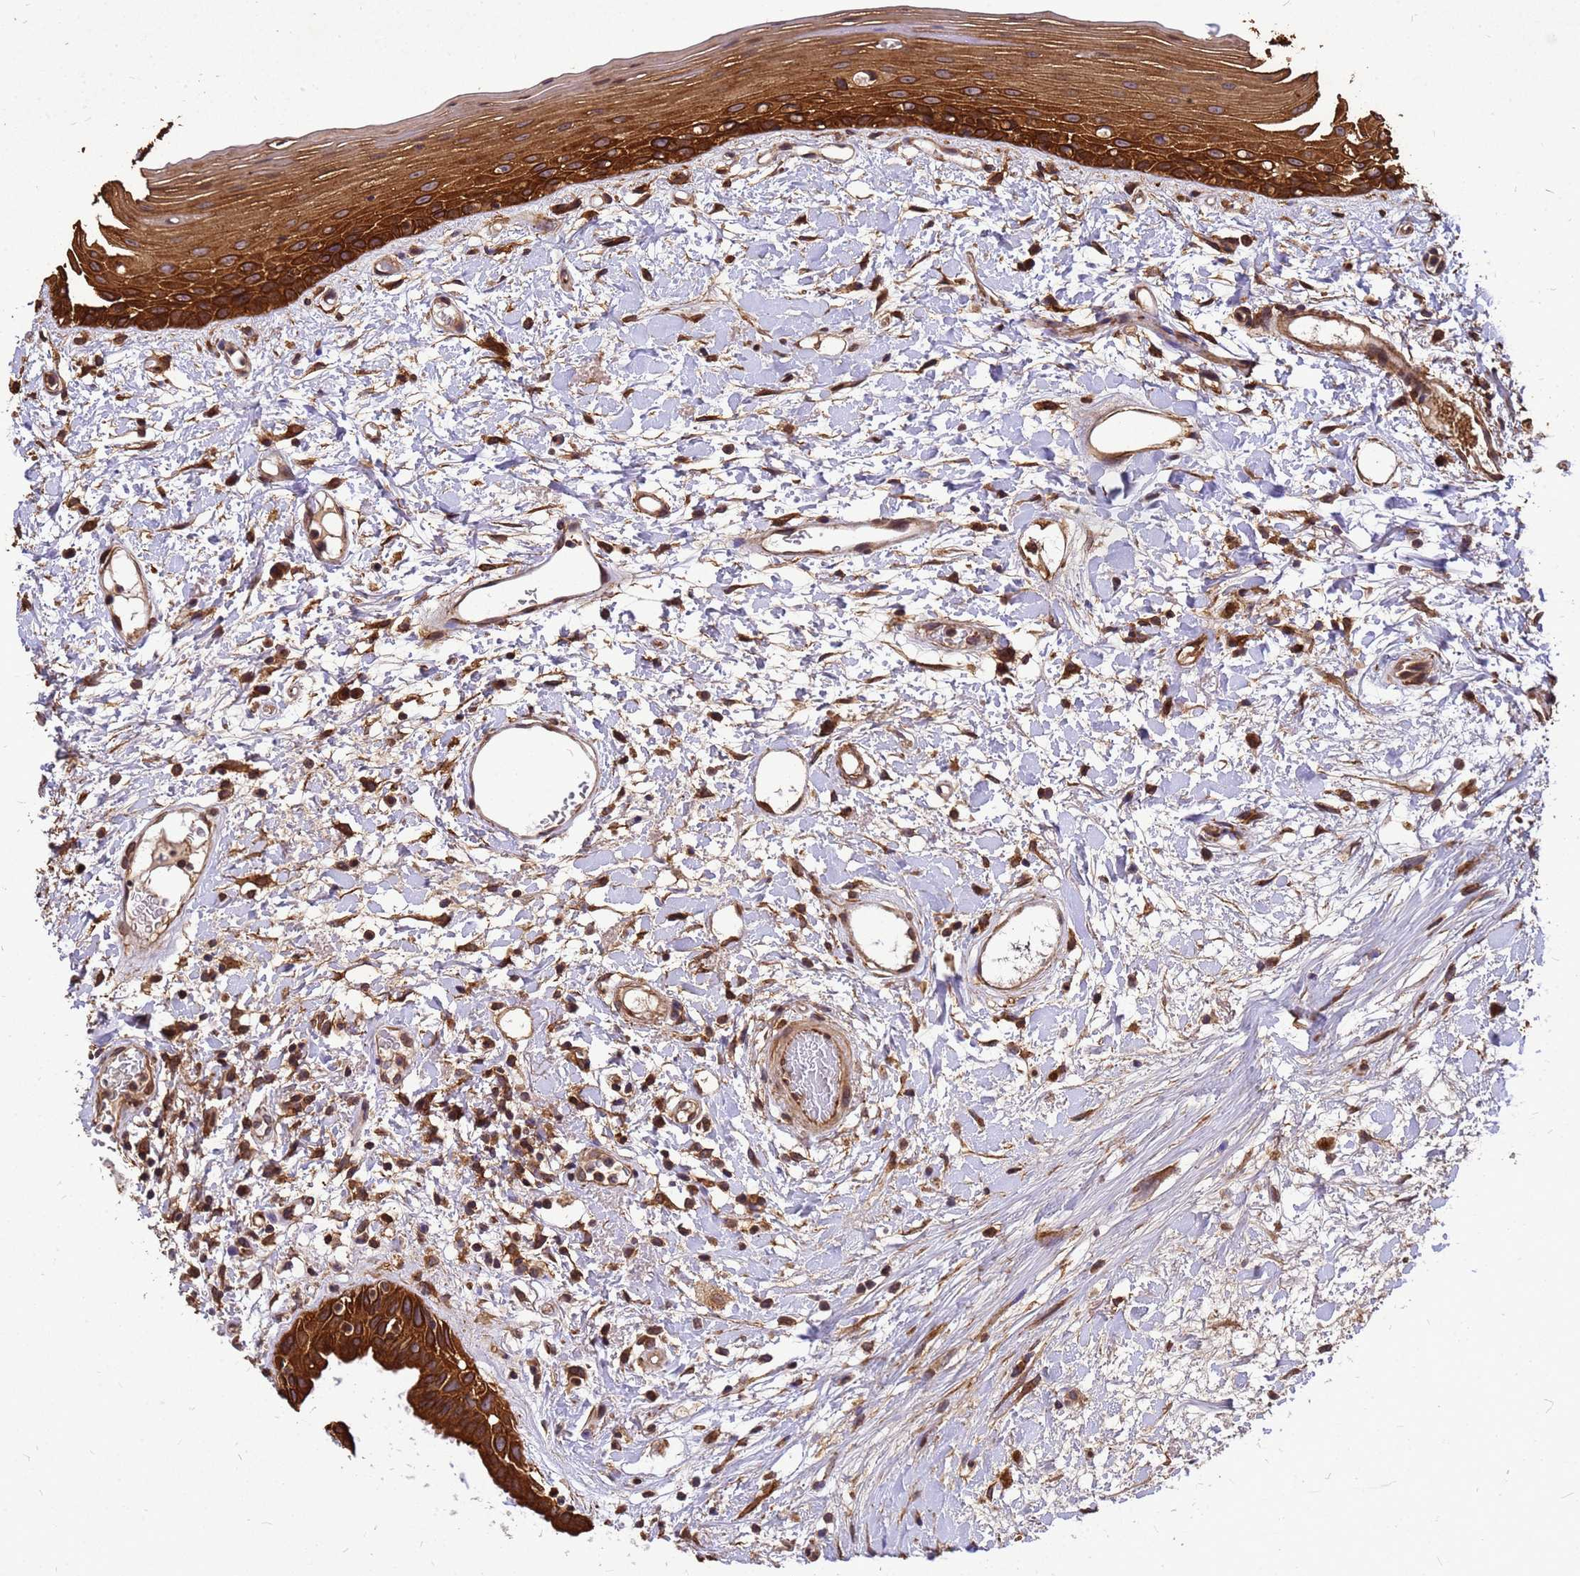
{"staining": {"intensity": "strong", "quantity": ">75%", "location": "cytoplasmic/membranous,nuclear"}, "tissue": "oral mucosa", "cell_type": "Squamous epithelial cells", "image_type": "normal", "snomed": [{"axis": "morphology", "description": "Normal tissue, NOS"}, {"axis": "topography", "description": "Oral tissue"}], "caption": "Strong cytoplasmic/membranous,nuclear expression is appreciated in about >75% of squamous epithelial cells in unremarkable oral mucosa. (brown staining indicates protein expression, while blue staining denotes nuclei).", "gene": "ZNF618", "patient": {"sex": "female", "age": 76}}